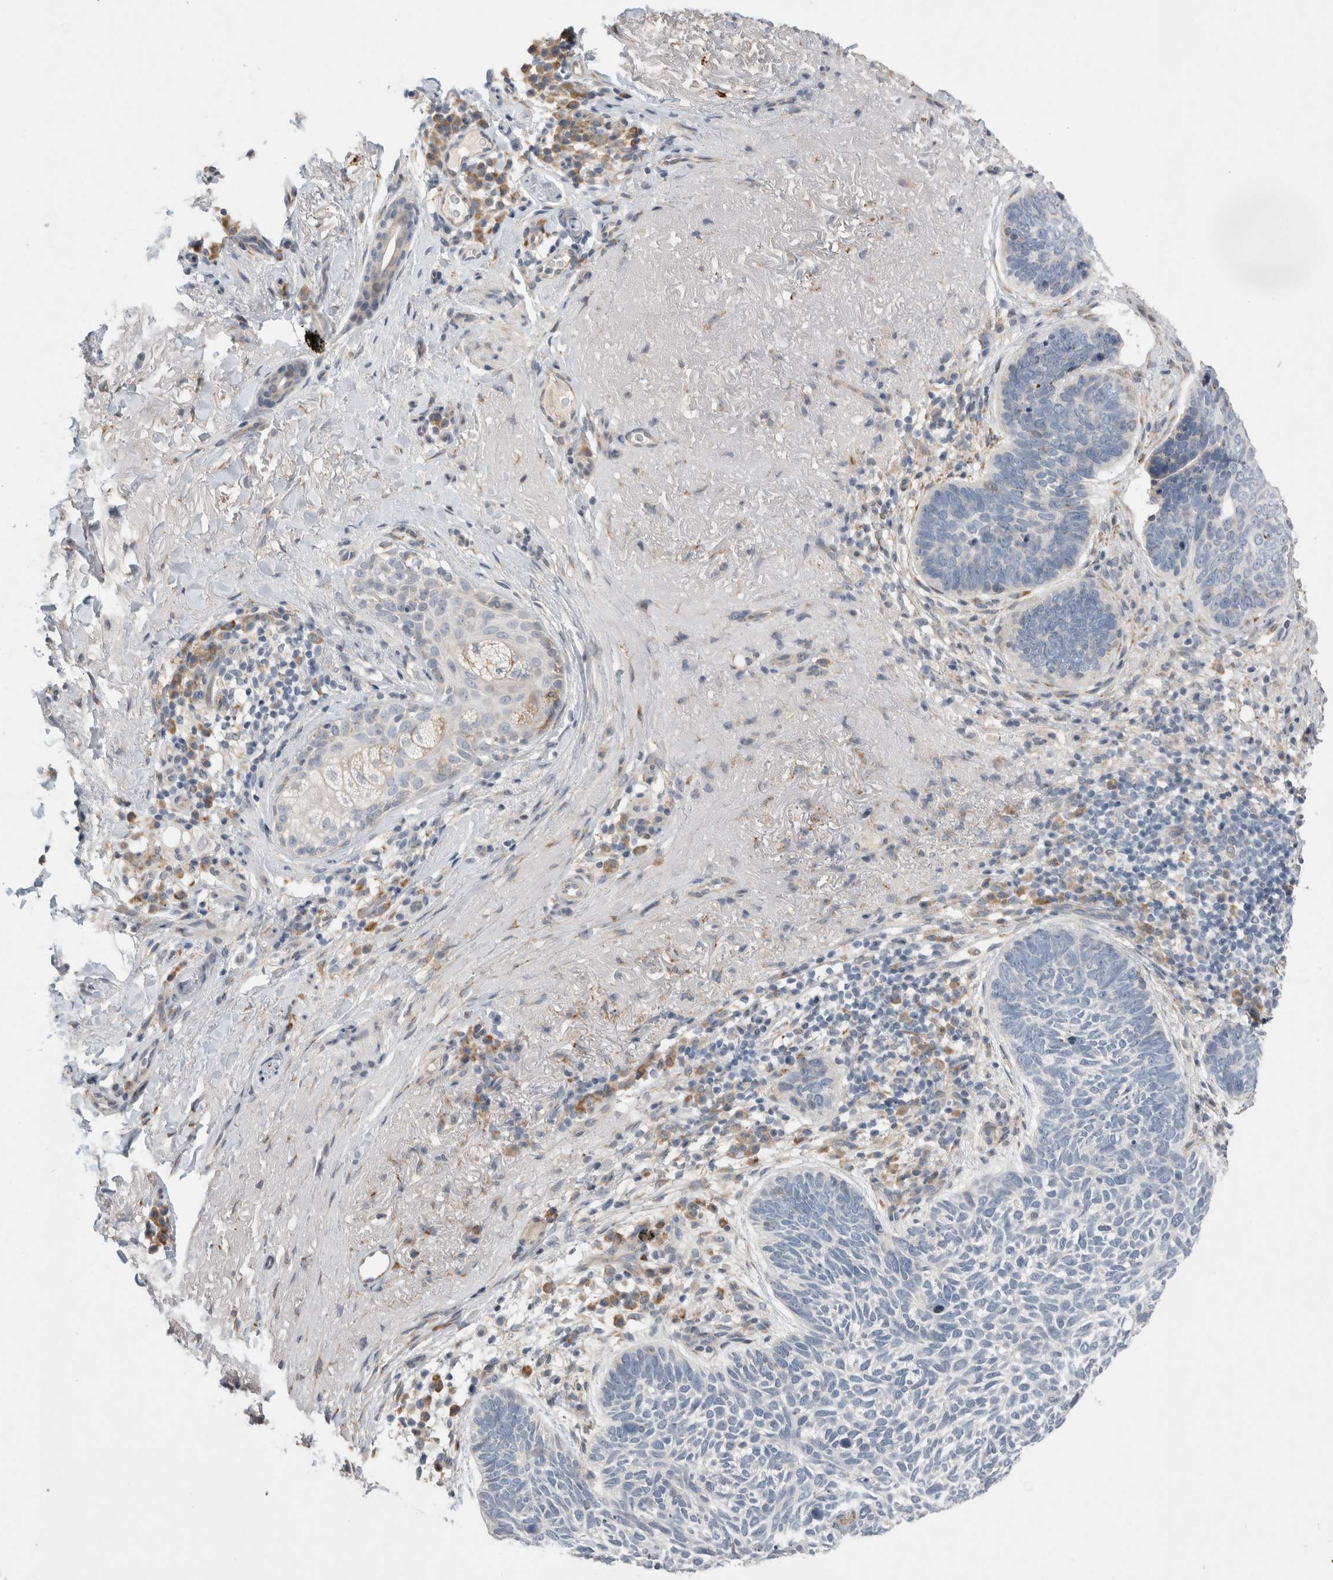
{"staining": {"intensity": "negative", "quantity": "none", "location": "none"}, "tissue": "skin cancer", "cell_type": "Tumor cells", "image_type": "cancer", "snomed": [{"axis": "morphology", "description": "Basal cell carcinoma"}, {"axis": "topography", "description": "Skin"}], "caption": "Immunohistochemistry histopathology image of neoplastic tissue: human skin basal cell carcinoma stained with DAB (3,3'-diaminobenzidine) reveals no significant protein positivity in tumor cells.", "gene": "TRMT9B", "patient": {"sex": "female", "age": 85}}